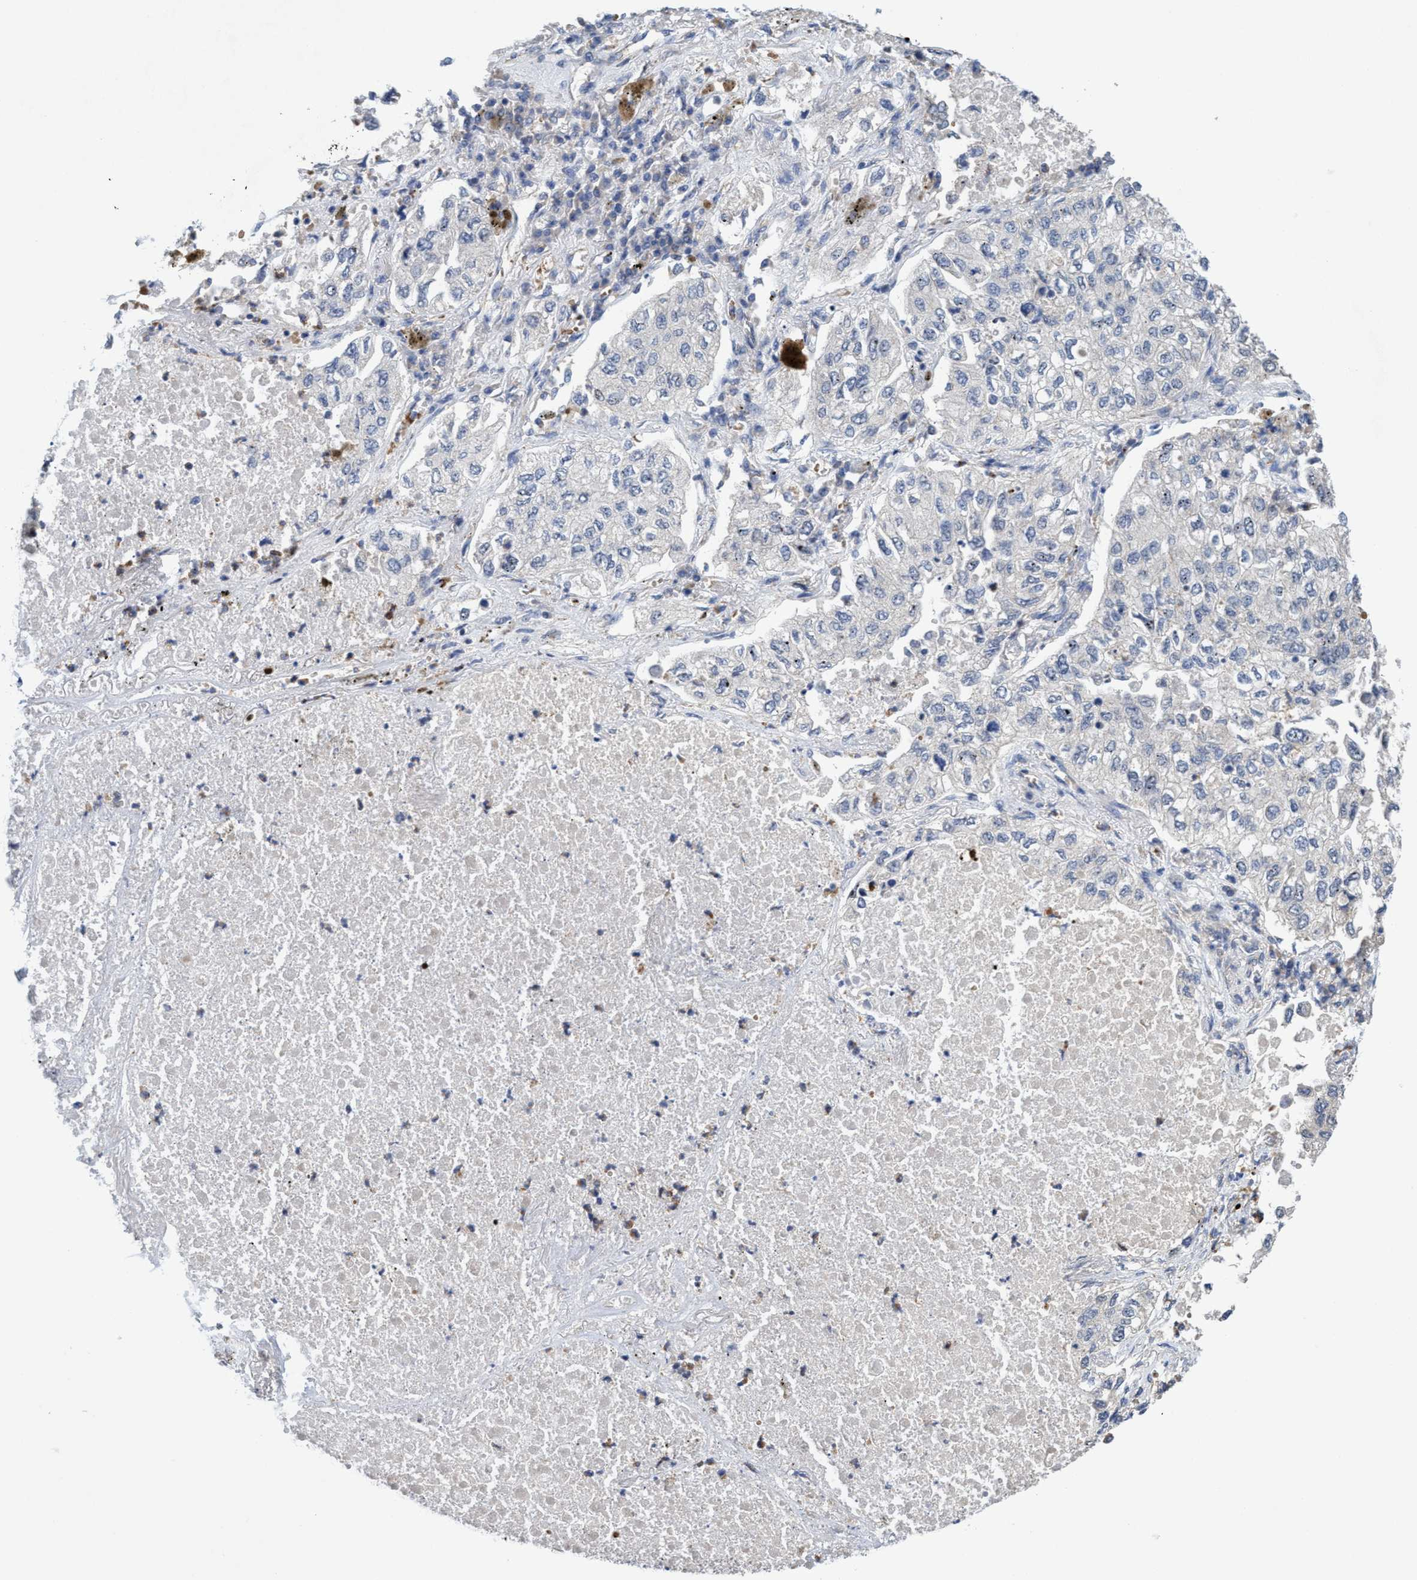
{"staining": {"intensity": "negative", "quantity": "none", "location": "none"}, "tissue": "lung cancer", "cell_type": "Tumor cells", "image_type": "cancer", "snomed": [{"axis": "morphology", "description": "Inflammation, NOS"}, {"axis": "morphology", "description": "Adenocarcinoma, NOS"}, {"axis": "topography", "description": "Lung"}], "caption": "High magnification brightfield microscopy of lung cancer (adenocarcinoma) stained with DAB (3,3'-diaminobenzidine) (brown) and counterstained with hematoxylin (blue): tumor cells show no significant staining.", "gene": "SEMA4D", "patient": {"sex": "male", "age": 63}}